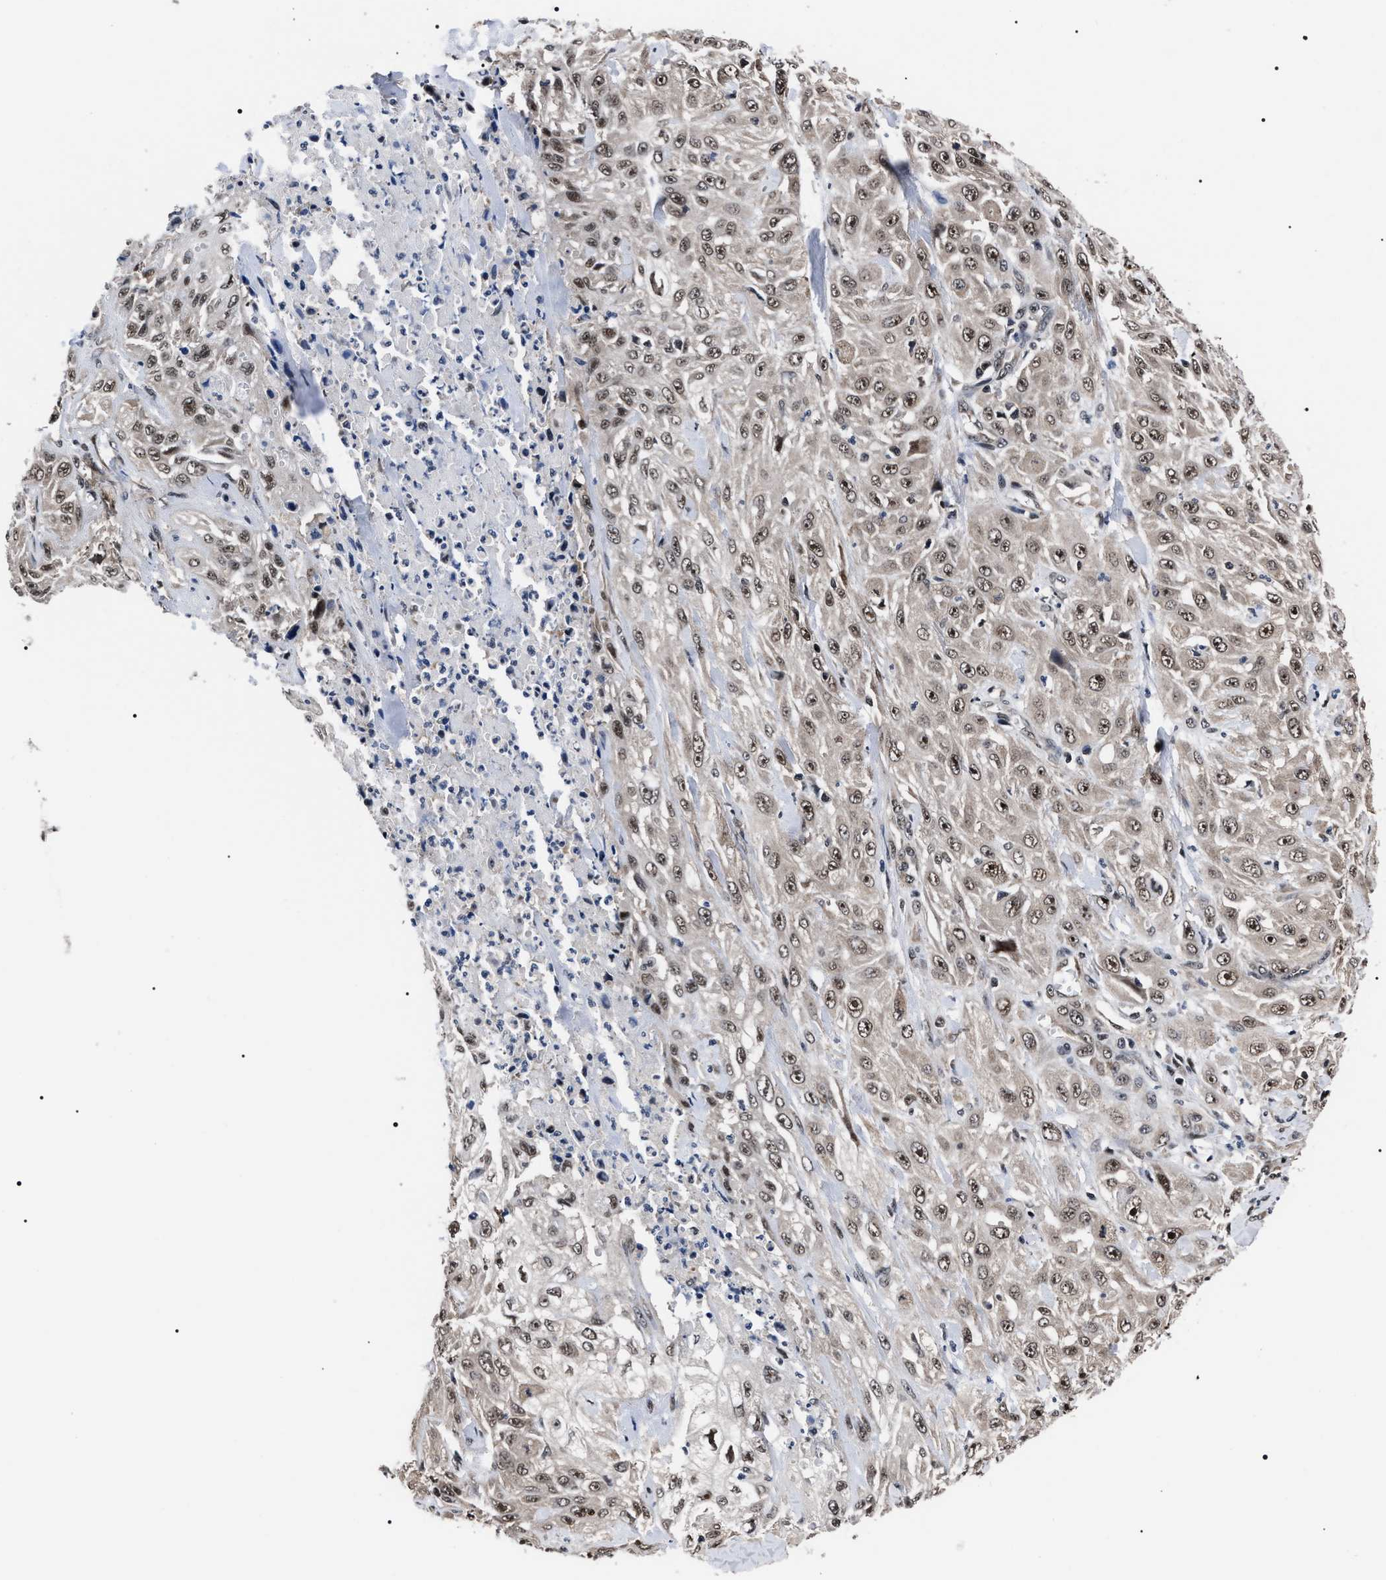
{"staining": {"intensity": "weak", "quantity": ">75%", "location": "nuclear"}, "tissue": "skin cancer", "cell_type": "Tumor cells", "image_type": "cancer", "snomed": [{"axis": "morphology", "description": "Squamous cell carcinoma, NOS"}, {"axis": "morphology", "description": "Squamous cell carcinoma, metastatic, NOS"}, {"axis": "topography", "description": "Skin"}, {"axis": "topography", "description": "Lymph node"}], "caption": "Tumor cells exhibit low levels of weak nuclear staining in approximately >75% of cells in human skin cancer (squamous cell carcinoma).", "gene": "CSNK2A1", "patient": {"sex": "male", "age": 75}}